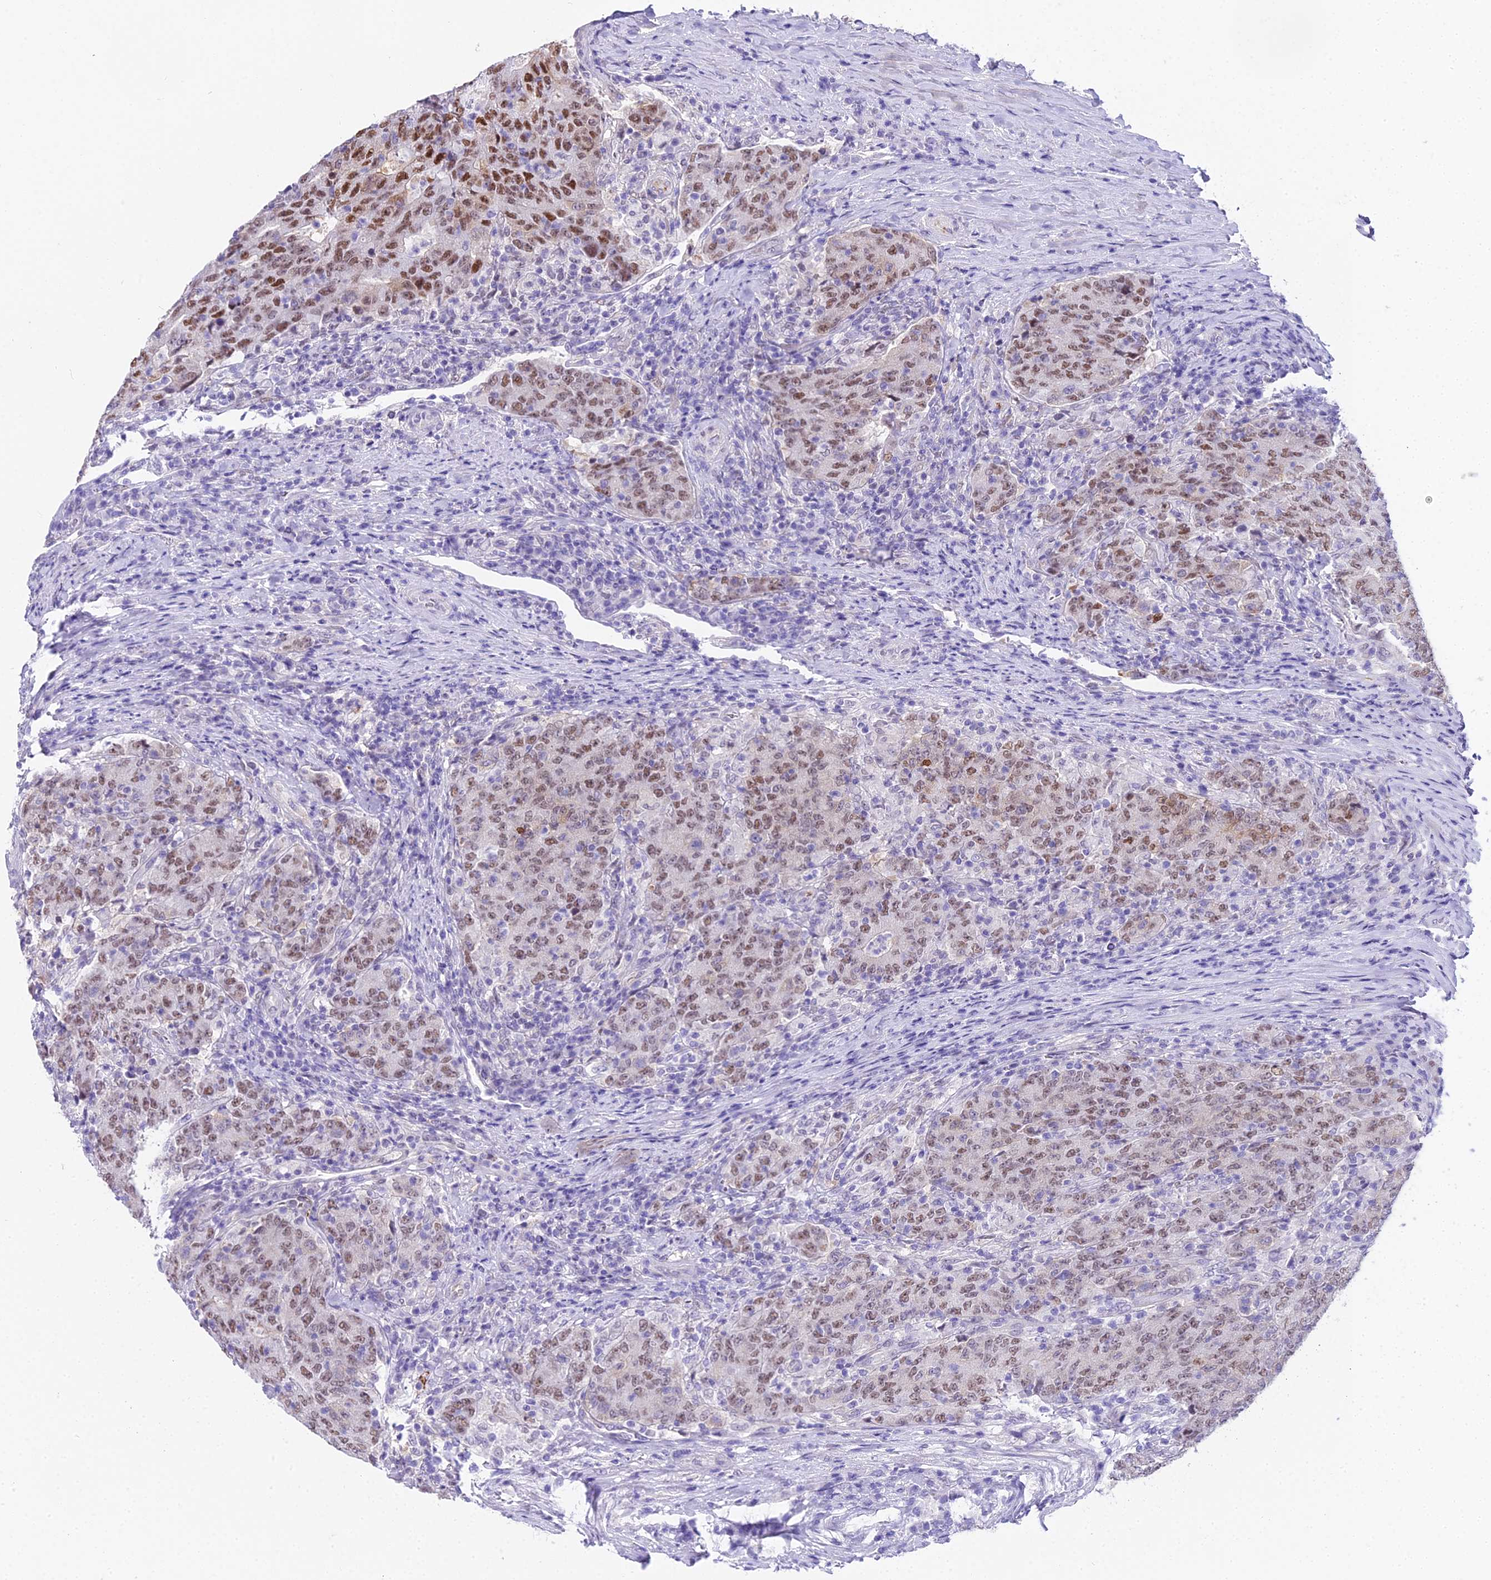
{"staining": {"intensity": "moderate", "quantity": ">75%", "location": "nuclear"}, "tissue": "colorectal cancer", "cell_type": "Tumor cells", "image_type": "cancer", "snomed": [{"axis": "morphology", "description": "Adenocarcinoma, NOS"}, {"axis": "topography", "description": "Colon"}], "caption": "Protein staining of adenocarcinoma (colorectal) tissue shows moderate nuclear positivity in approximately >75% of tumor cells.", "gene": "MAT2A", "patient": {"sex": "female", "age": 75}}